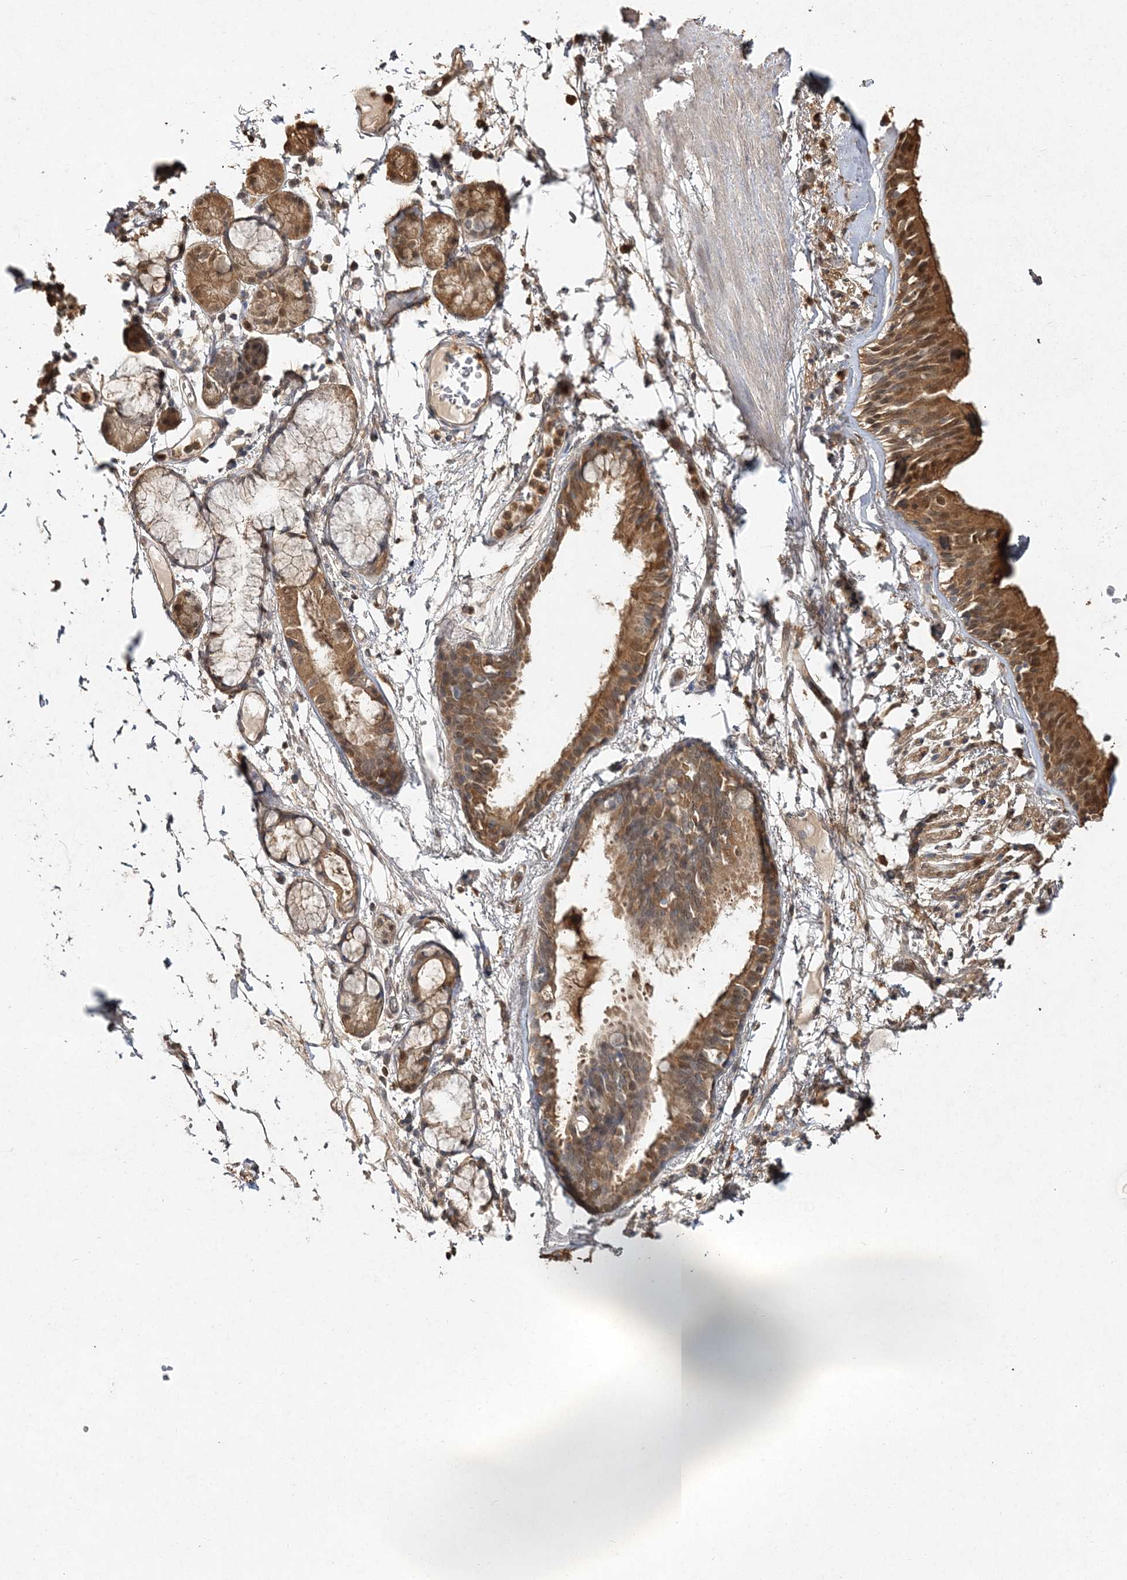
{"staining": {"intensity": "weak", "quantity": "25%-75%", "location": "cytoplasmic/membranous"}, "tissue": "soft tissue", "cell_type": "Fibroblasts", "image_type": "normal", "snomed": [{"axis": "morphology", "description": "Normal tissue, NOS"}, {"axis": "topography", "description": "Cartilage tissue"}], "caption": "Fibroblasts show weak cytoplasmic/membranous staining in about 25%-75% of cells in normal soft tissue.", "gene": "S100A11", "patient": {"sex": "female", "age": 63}}